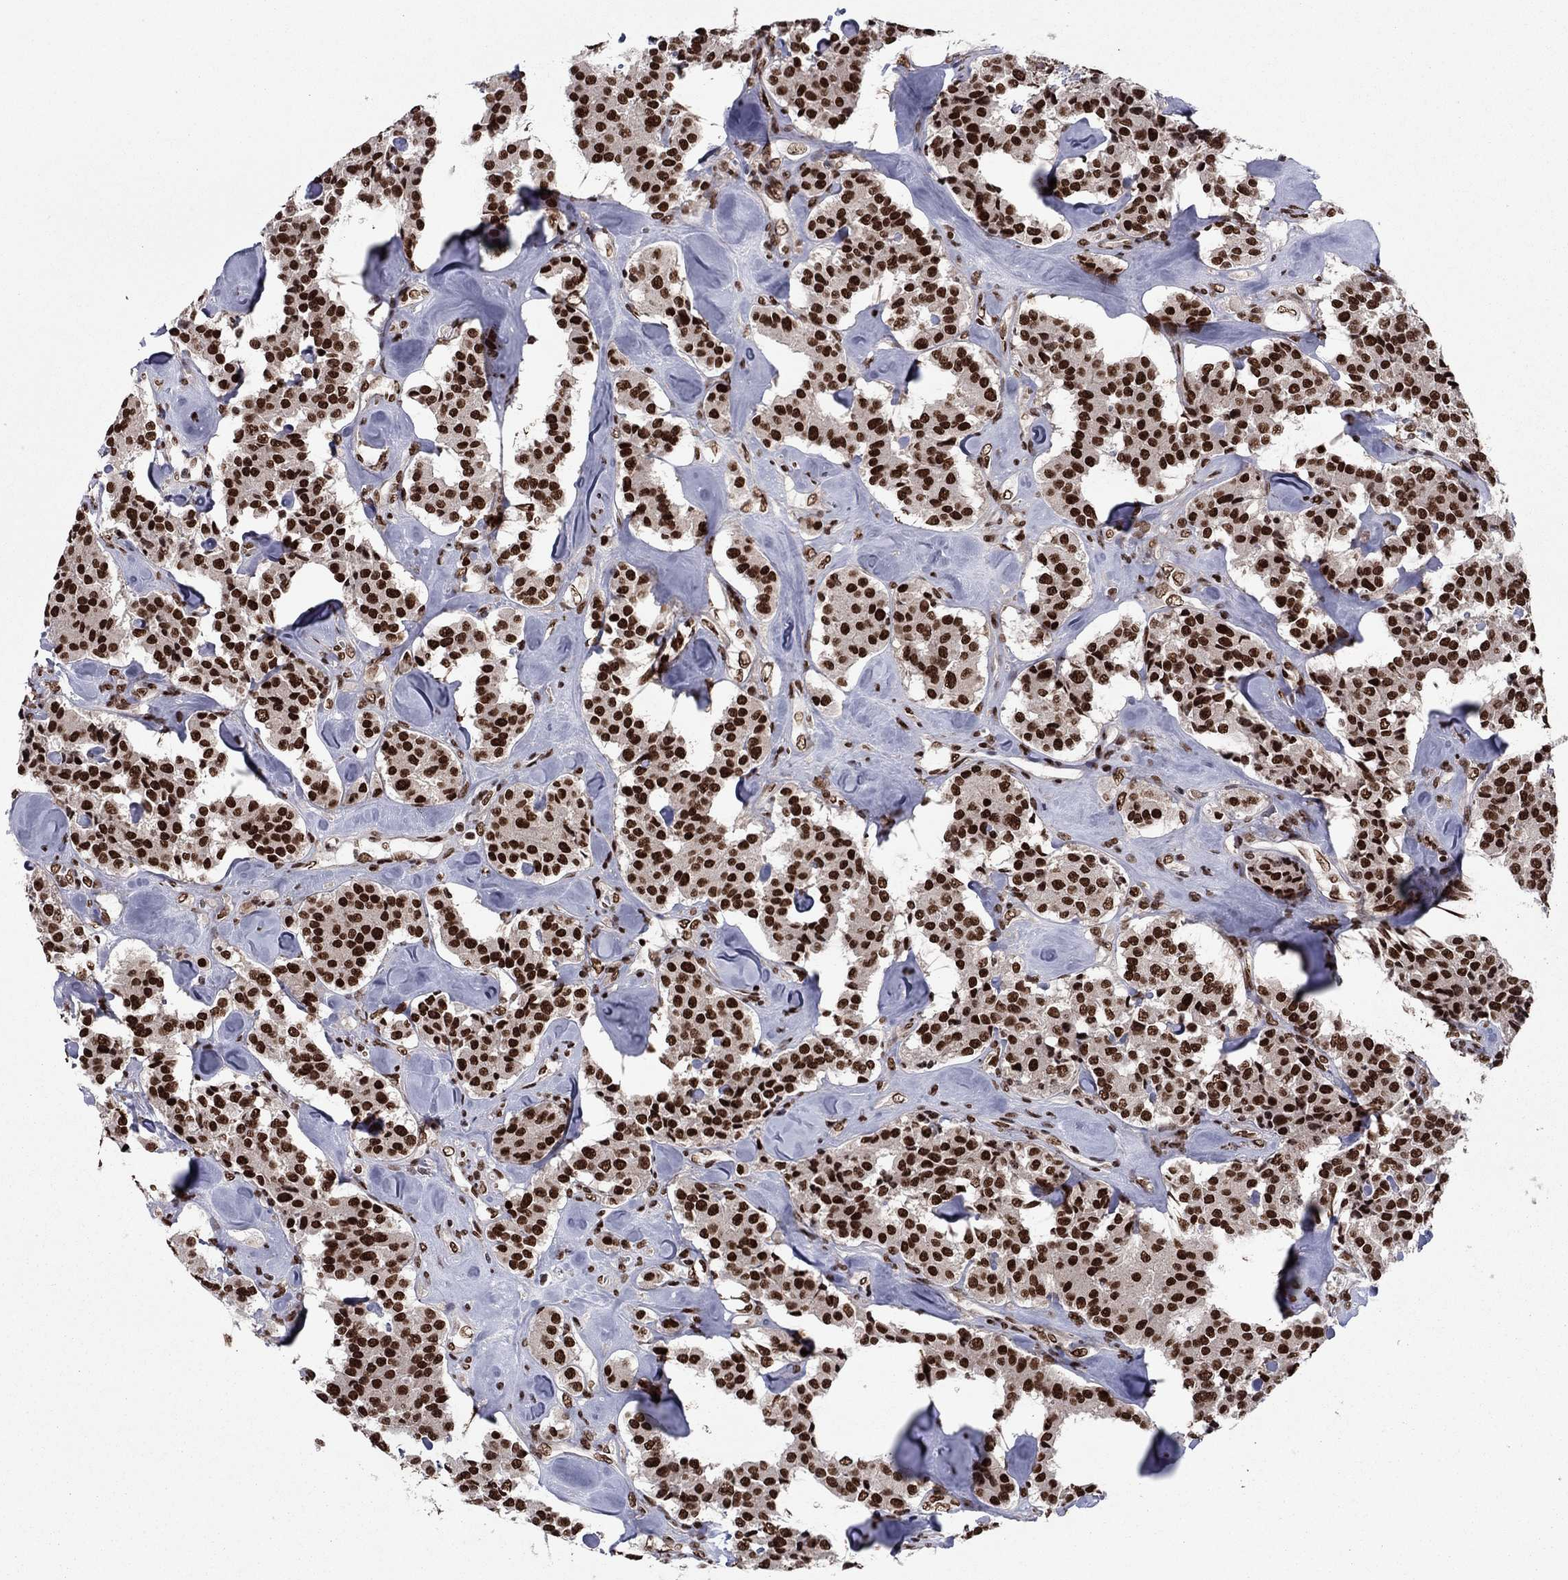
{"staining": {"intensity": "strong", "quantity": ">75%", "location": "nuclear"}, "tissue": "carcinoid", "cell_type": "Tumor cells", "image_type": "cancer", "snomed": [{"axis": "morphology", "description": "Carcinoid, malignant, NOS"}, {"axis": "topography", "description": "Pancreas"}], "caption": "Protein staining of carcinoid tissue demonstrates strong nuclear staining in about >75% of tumor cells. (DAB IHC with brightfield microscopy, high magnification).", "gene": "USP54", "patient": {"sex": "male", "age": 41}}